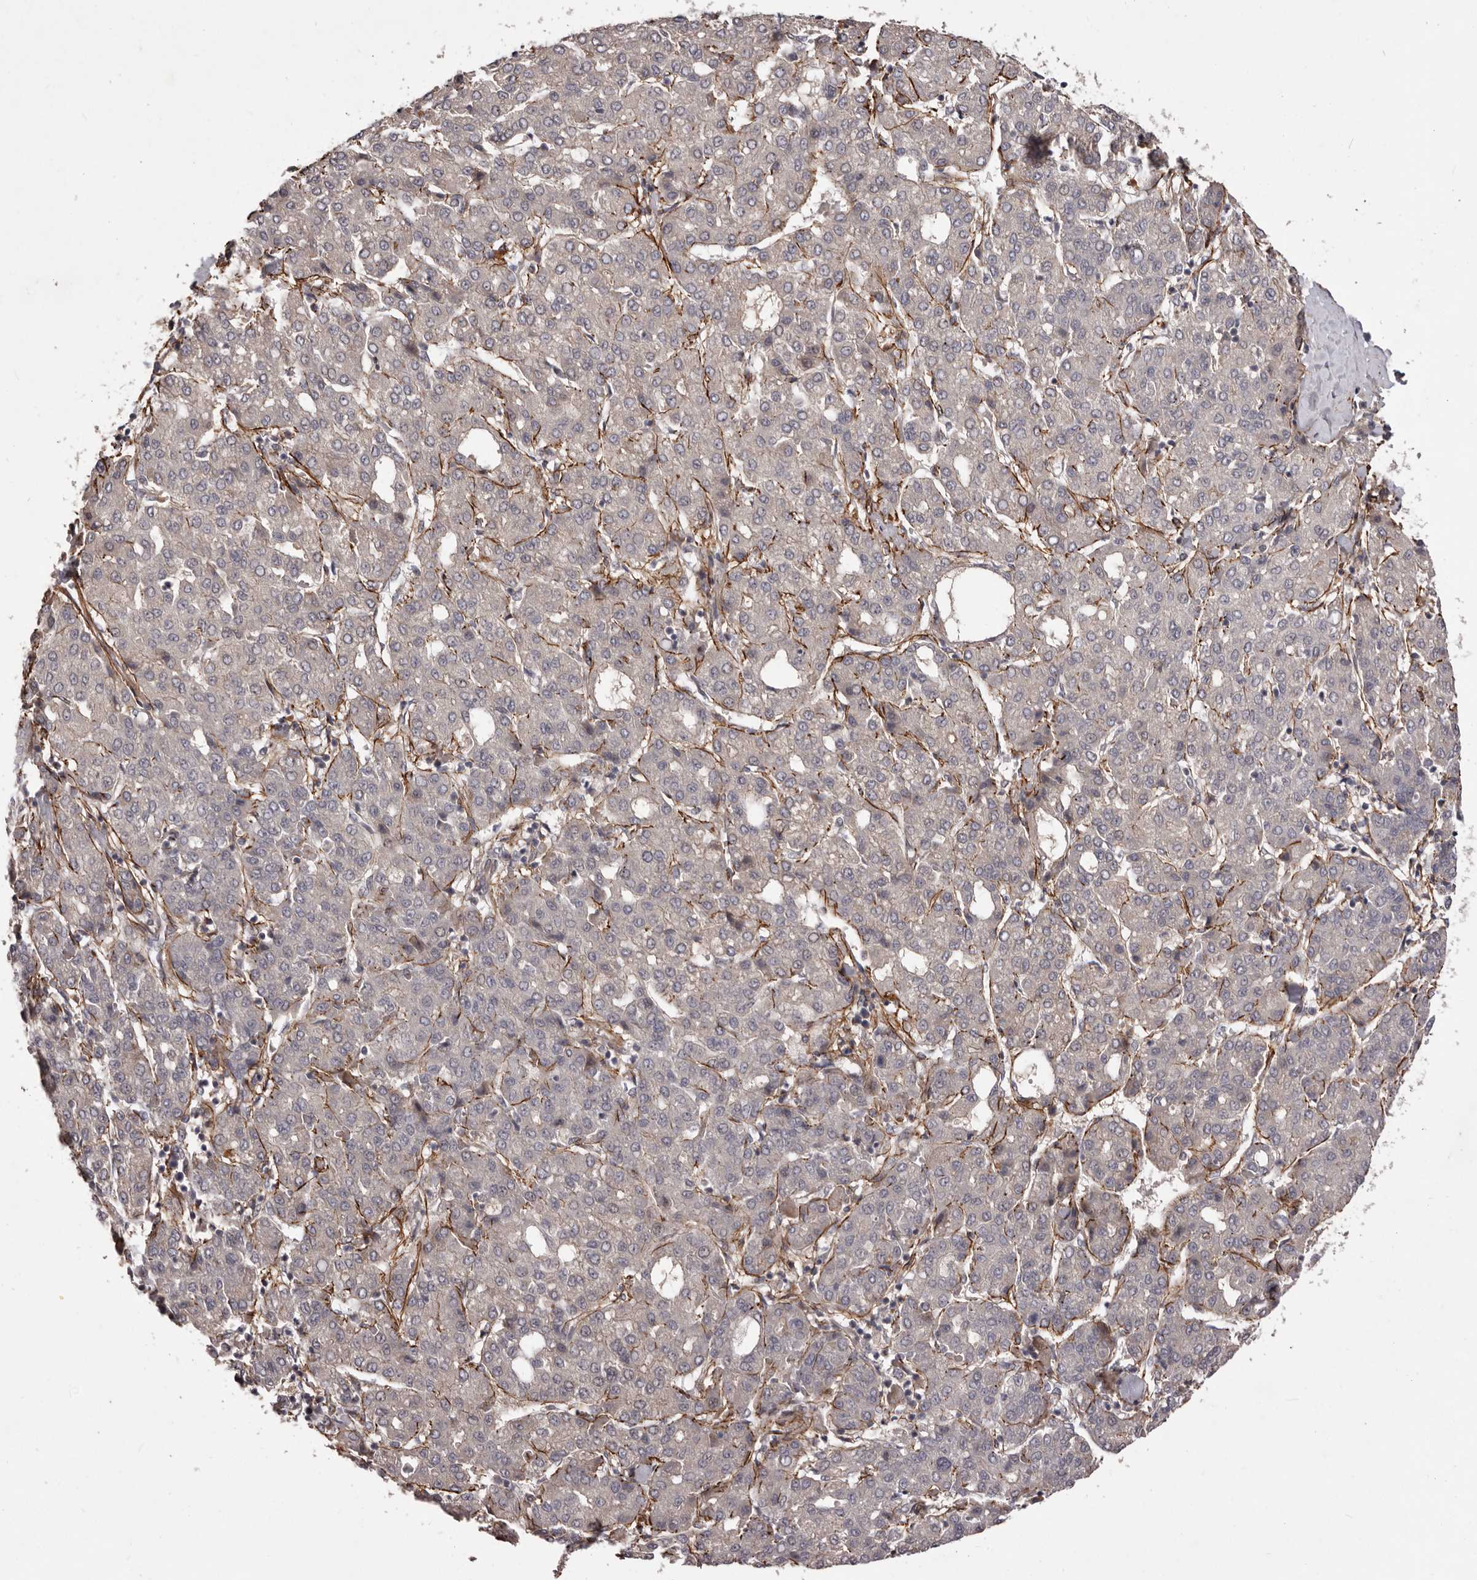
{"staining": {"intensity": "negative", "quantity": "none", "location": "none"}, "tissue": "liver cancer", "cell_type": "Tumor cells", "image_type": "cancer", "snomed": [{"axis": "morphology", "description": "Carcinoma, Hepatocellular, NOS"}, {"axis": "topography", "description": "Liver"}], "caption": "This is an IHC image of liver cancer (hepatocellular carcinoma). There is no staining in tumor cells.", "gene": "HBS1L", "patient": {"sex": "male", "age": 65}}